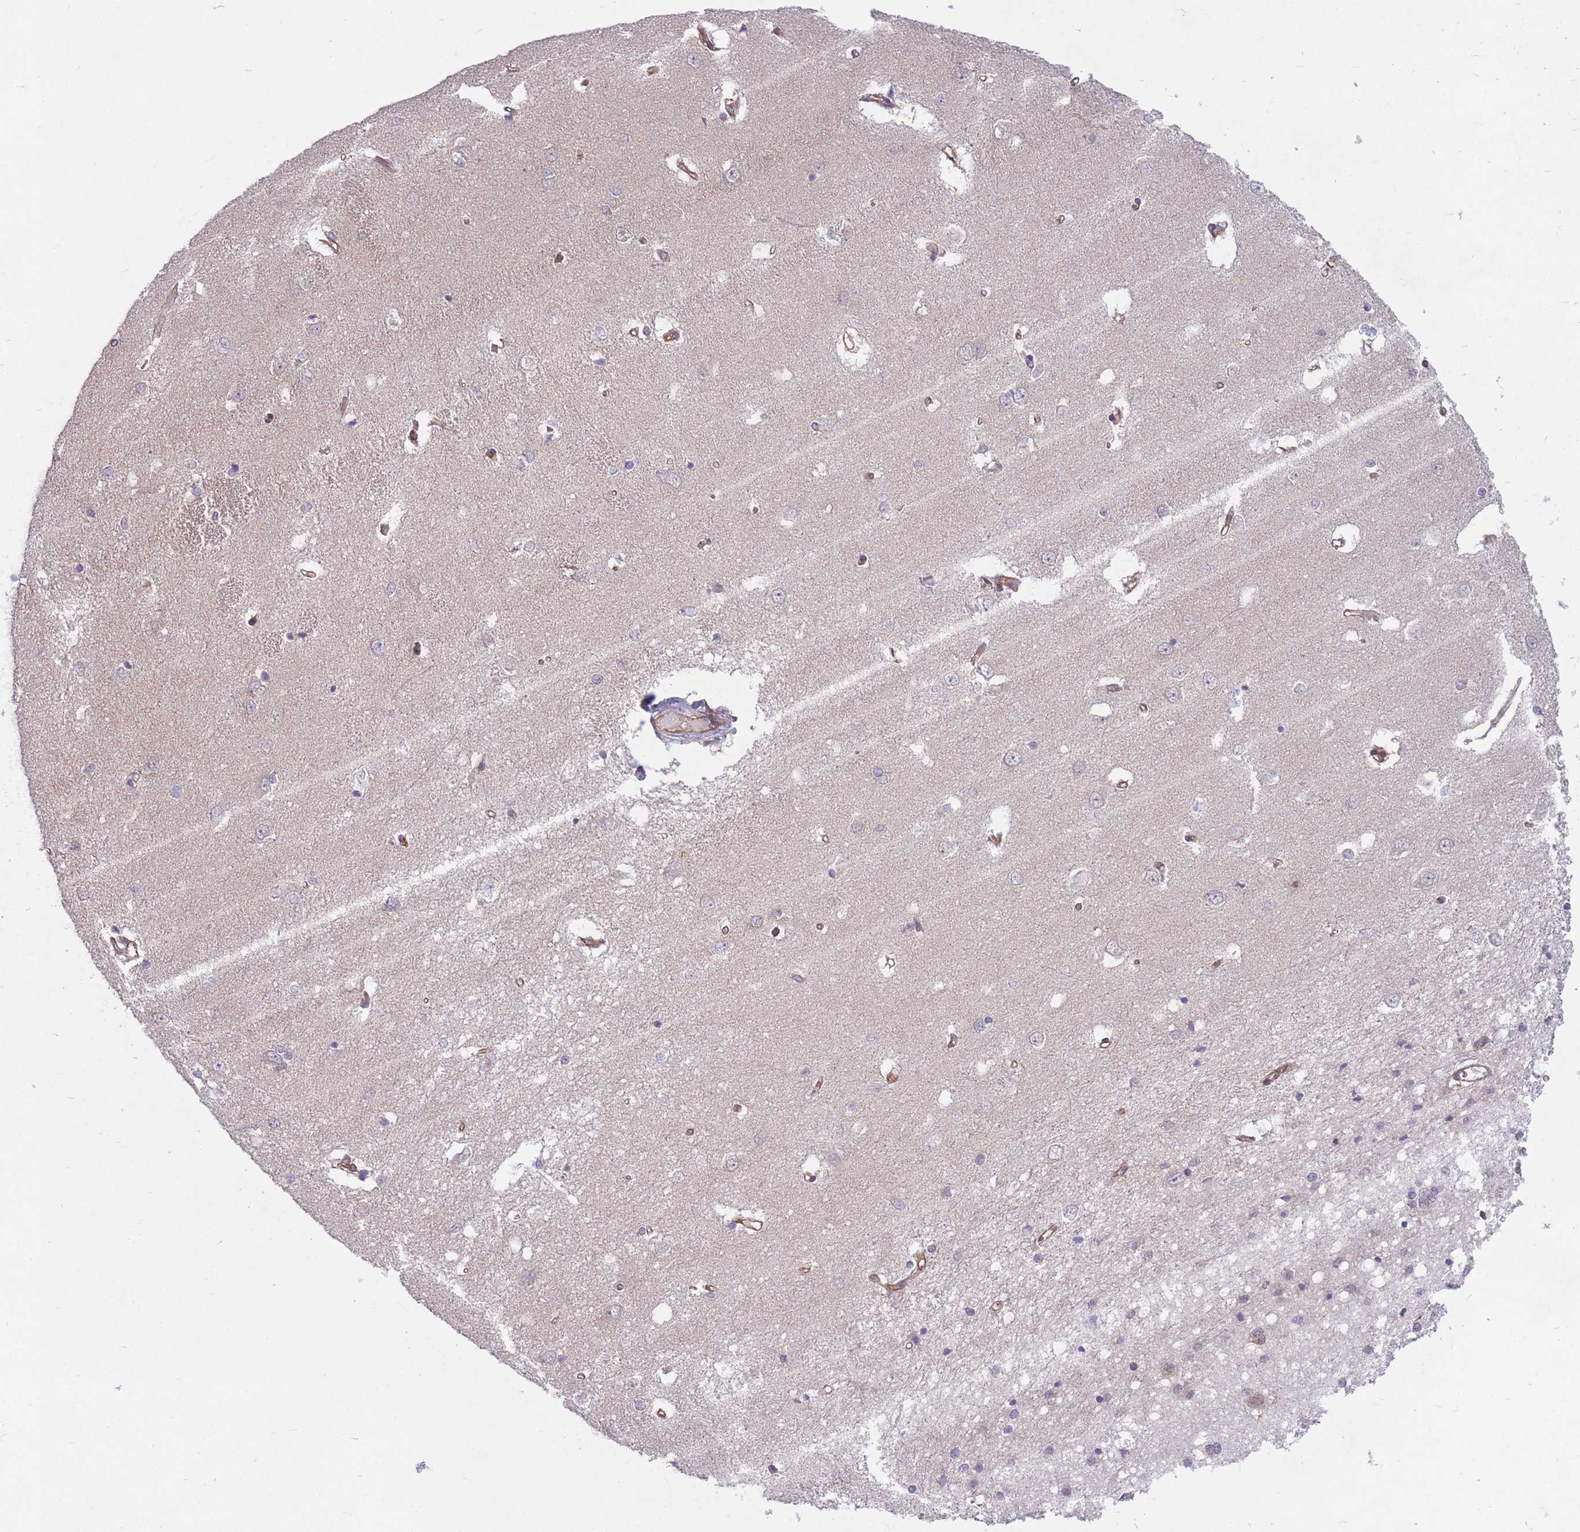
{"staining": {"intensity": "negative", "quantity": "none", "location": "none"}, "tissue": "caudate", "cell_type": "Glial cells", "image_type": "normal", "snomed": [{"axis": "morphology", "description": "Normal tissue, NOS"}, {"axis": "topography", "description": "Lateral ventricle wall"}], "caption": "This is a photomicrograph of immunohistochemistry staining of unremarkable caudate, which shows no positivity in glial cells. (DAB (3,3'-diaminobenzidine) IHC visualized using brightfield microscopy, high magnification).", "gene": "GGA1", "patient": {"sex": "male", "age": 37}}